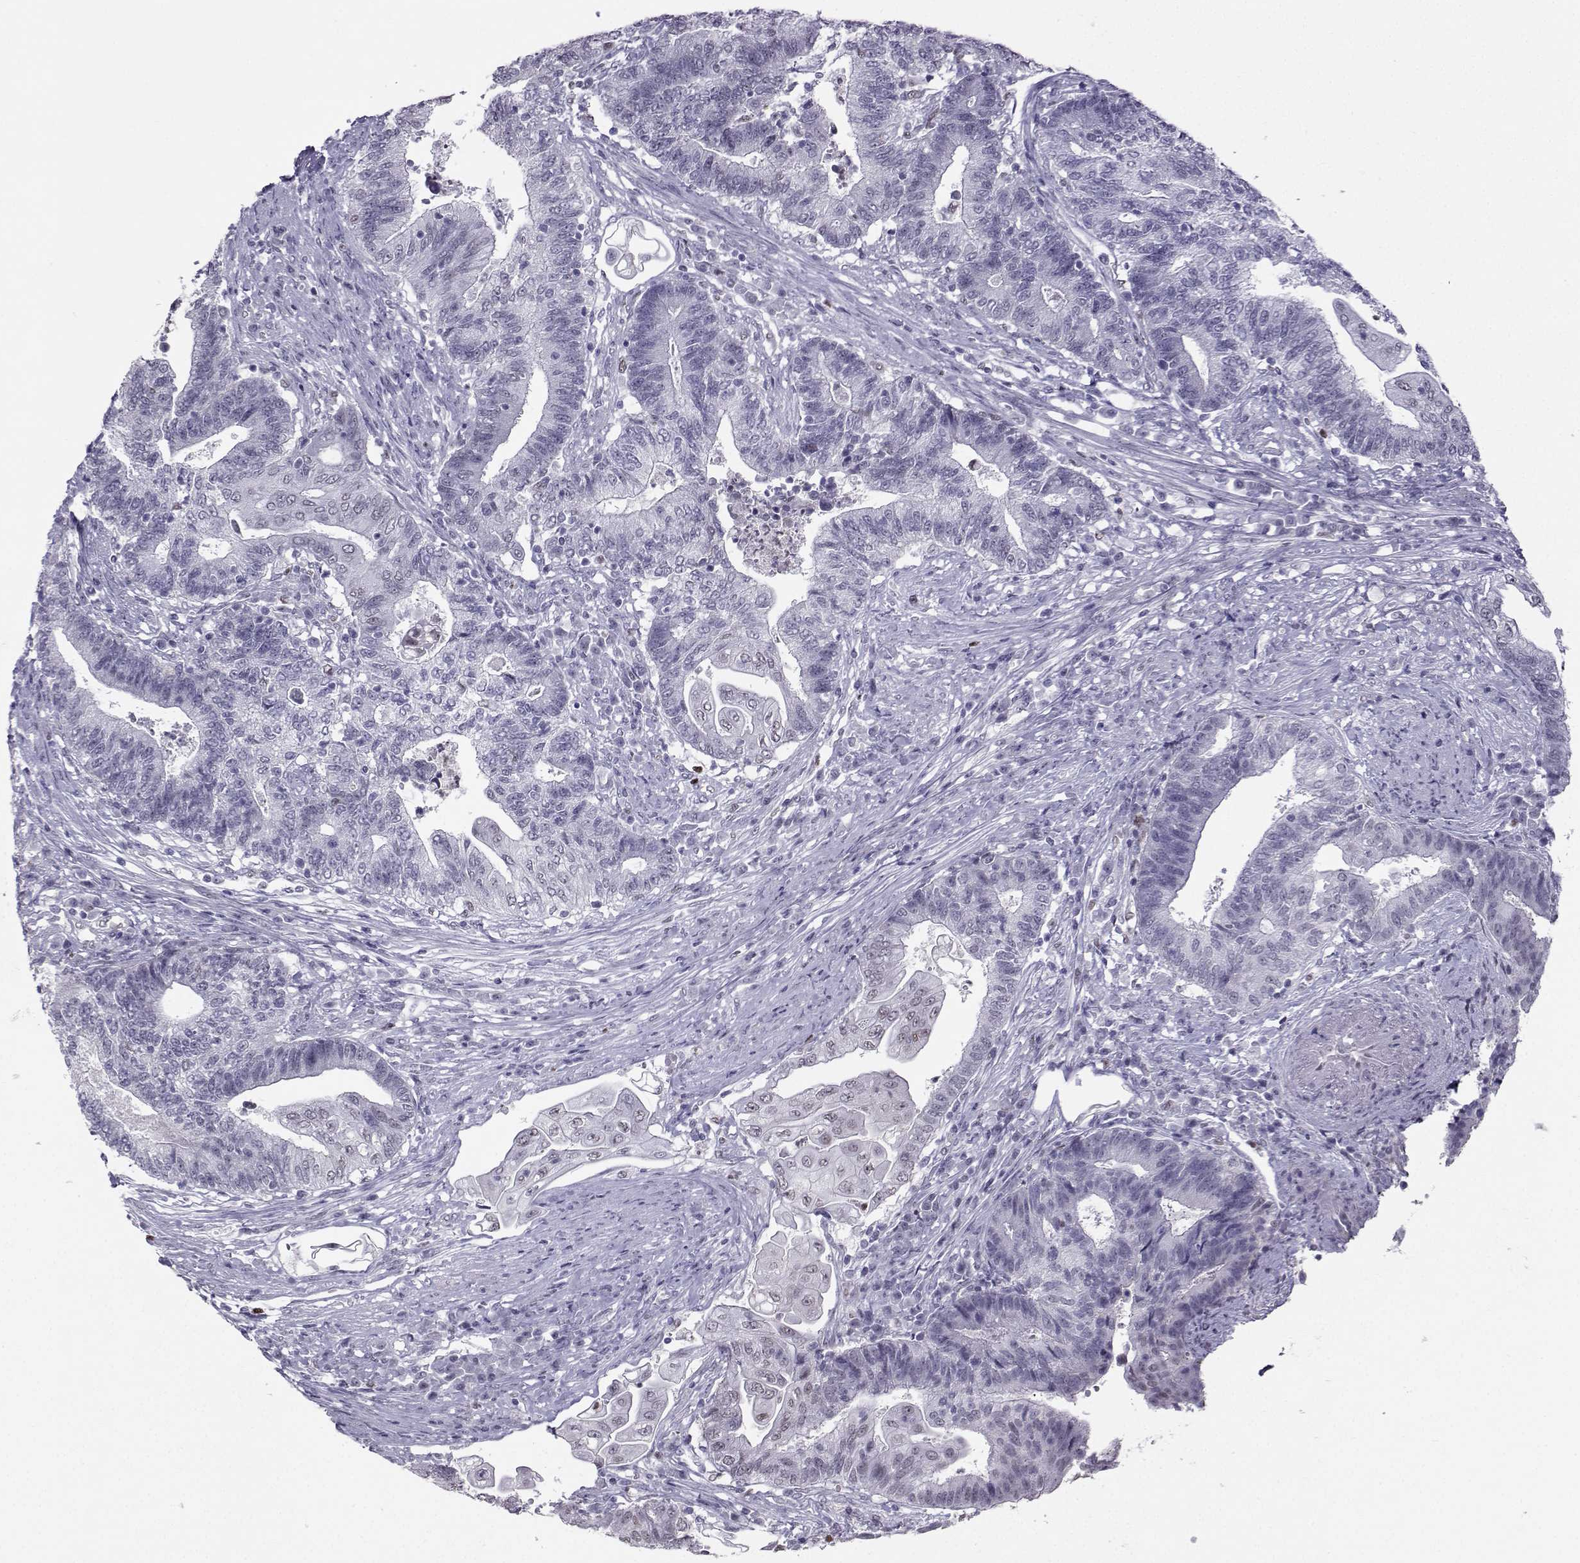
{"staining": {"intensity": "negative", "quantity": "none", "location": "none"}, "tissue": "endometrial cancer", "cell_type": "Tumor cells", "image_type": "cancer", "snomed": [{"axis": "morphology", "description": "Adenocarcinoma, NOS"}, {"axis": "topography", "description": "Uterus"}, {"axis": "topography", "description": "Endometrium"}], "caption": "Histopathology image shows no protein staining in tumor cells of endometrial adenocarcinoma tissue.", "gene": "TEDC2", "patient": {"sex": "female", "age": 54}}